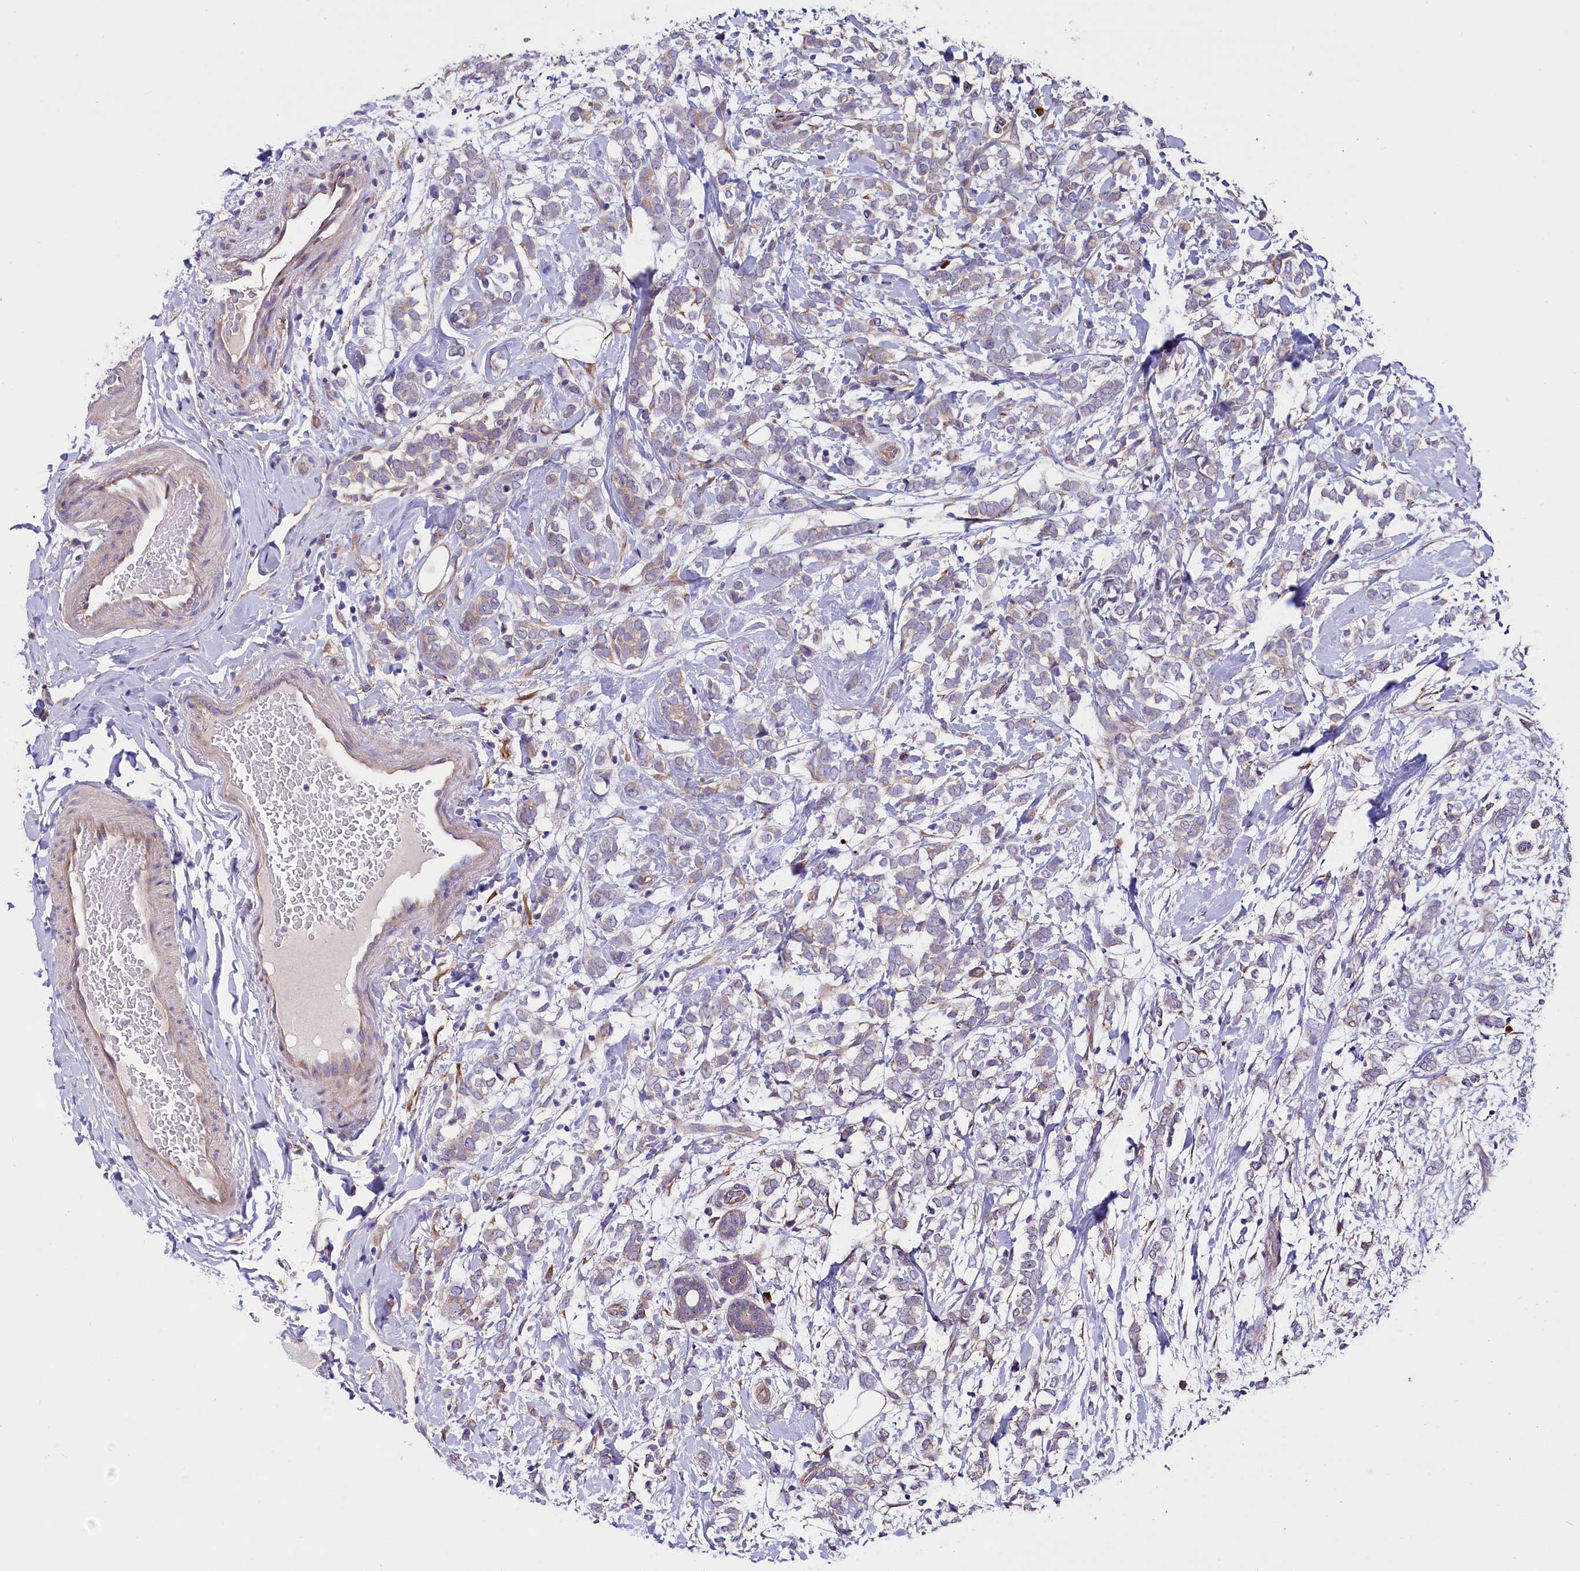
{"staining": {"intensity": "weak", "quantity": "<25%", "location": "cytoplasmic/membranous"}, "tissue": "breast cancer", "cell_type": "Tumor cells", "image_type": "cancer", "snomed": [{"axis": "morphology", "description": "Normal tissue, NOS"}, {"axis": "morphology", "description": "Lobular carcinoma"}, {"axis": "topography", "description": "Breast"}], "caption": "DAB immunohistochemical staining of human breast lobular carcinoma demonstrates no significant expression in tumor cells.", "gene": "GPR108", "patient": {"sex": "female", "age": 47}}